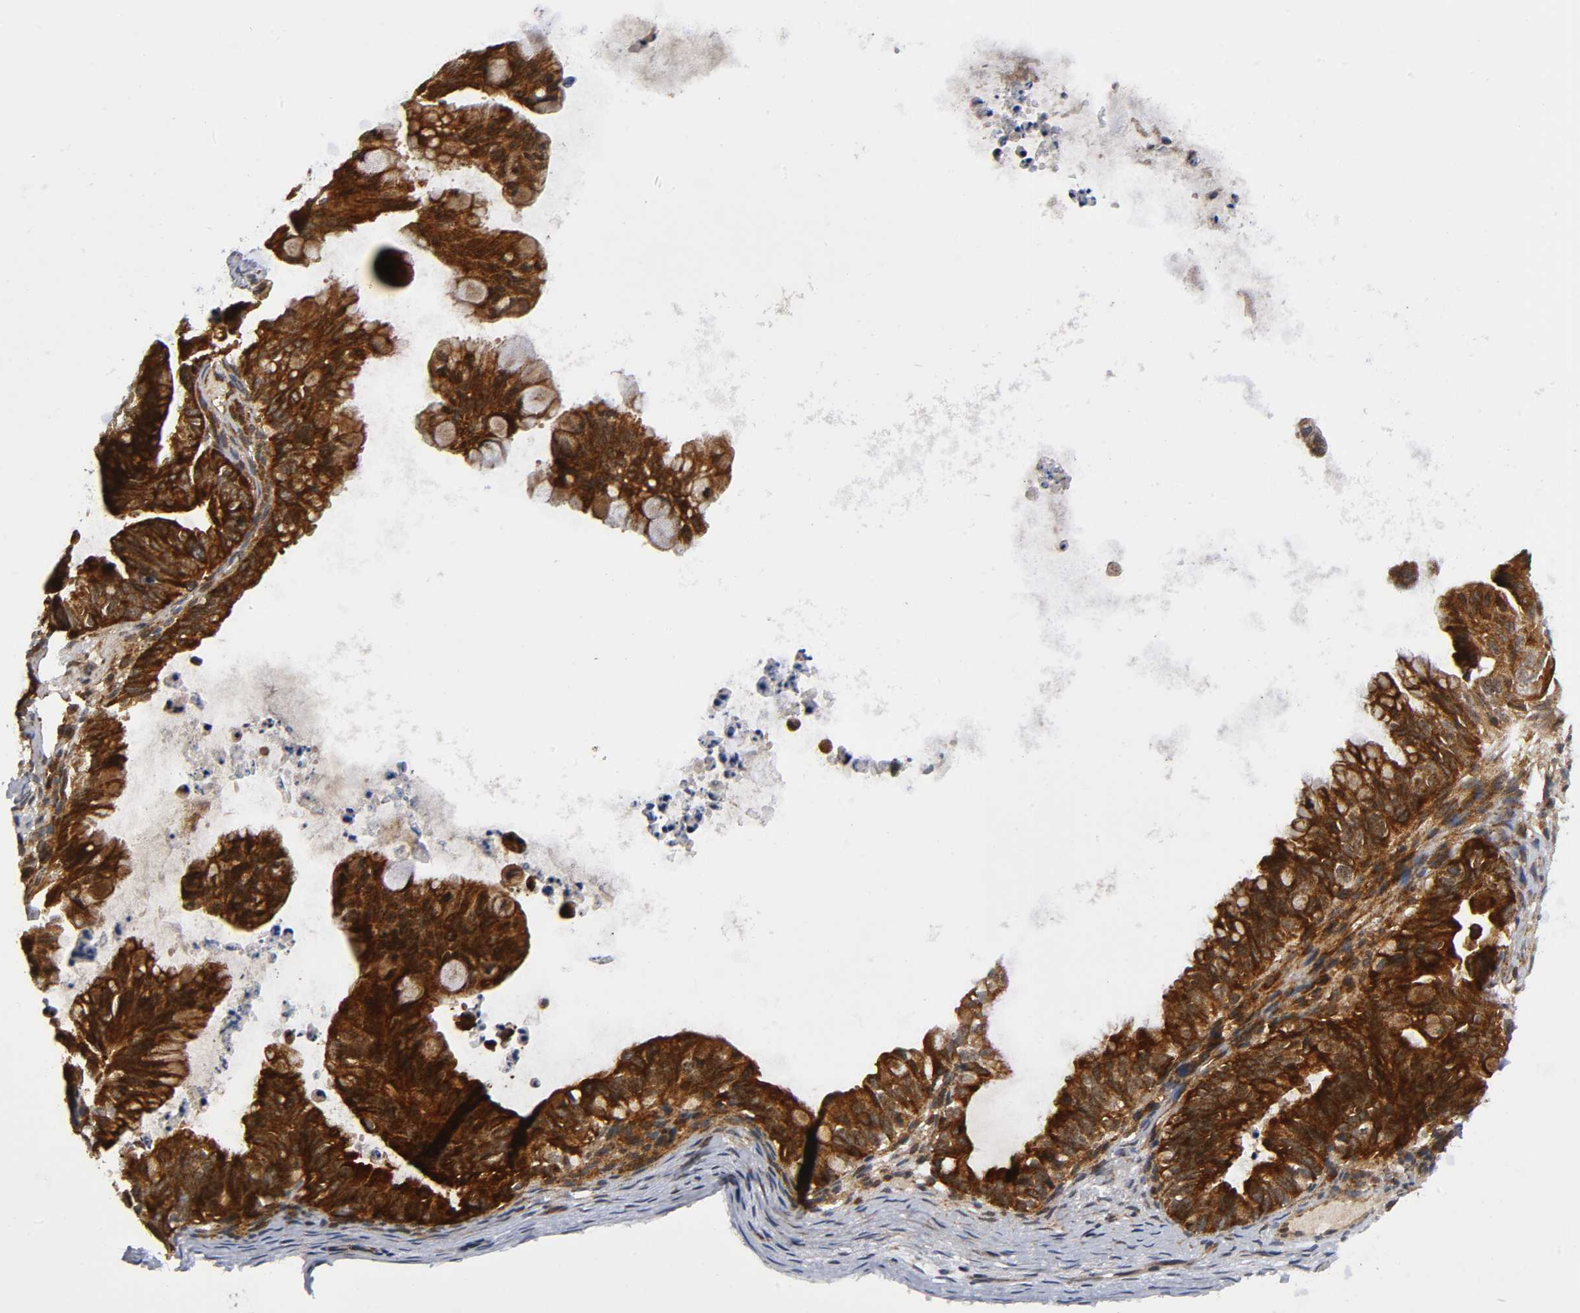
{"staining": {"intensity": "strong", "quantity": ">75%", "location": "cytoplasmic/membranous"}, "tissue": "ovarian cancer", "cell_type": "Tumor cells", "image_type": "cancer", "snomed": [{"axis": "morphology", "description": "Cystadenocarcinoma, mucinous, NOS"}, {"axis": "topography", "description": "Ovary"}], "caption": "IHC of ovarian mucinous cystadenocarcinoma demonstrates high levels of strong cytoplasmic/membranous staining in about >75% of tumor cells. The staining was performed using DAB (3,3'-diaminobenzidine) to visualize the protein expression in brown, while the nuclei were stained in blue with hematoxylin (Magnification: 20x).", "gene": "EIF5", "patient": {"sex": "female", "age": 36}}